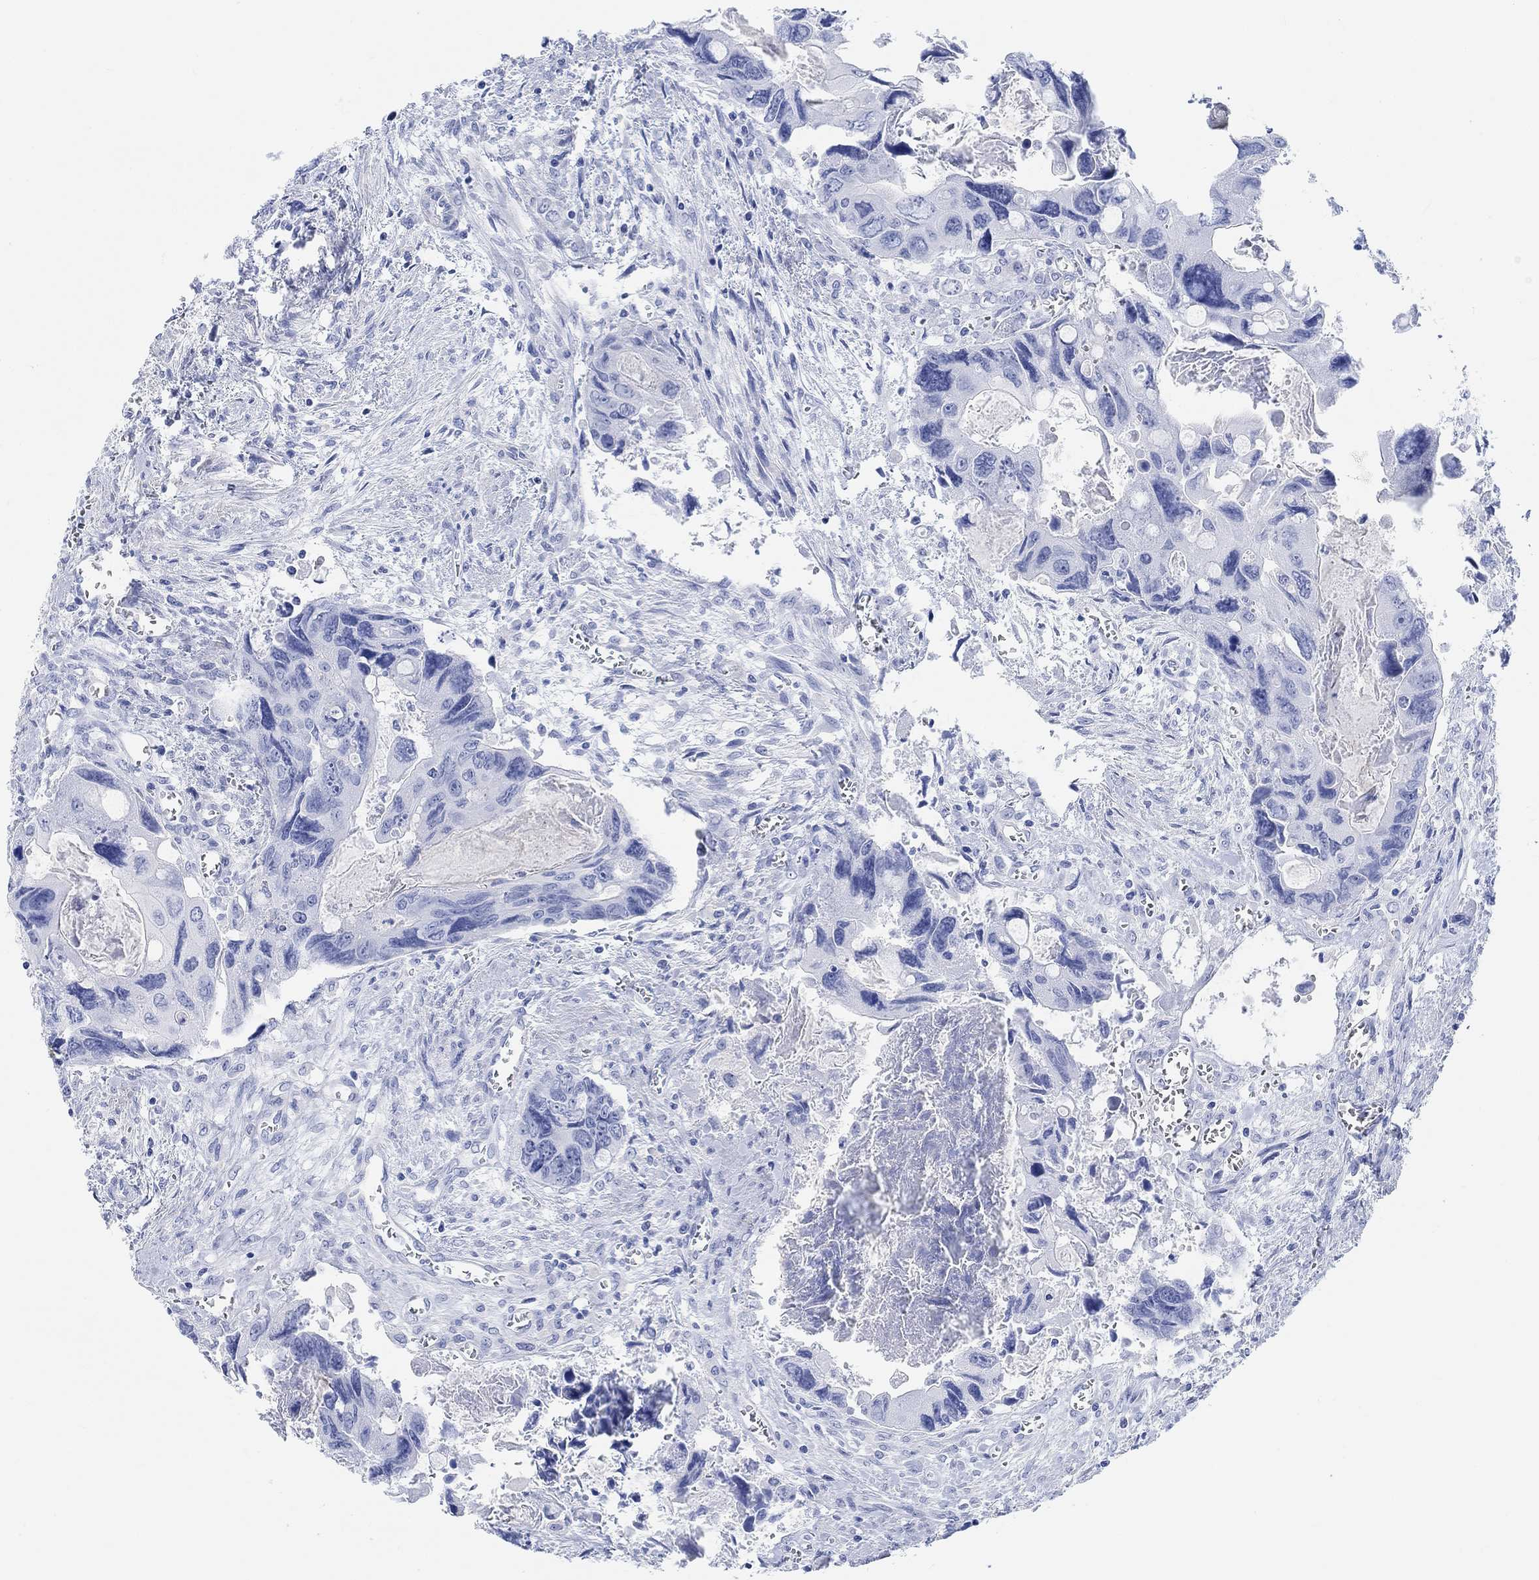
{"staining": {"intensity": "negative", "quantity": "none", "location": "none"}, "tissue": "colorectal cancer", "cell_type": "Tumor cells", "image_type": "cancer", "snomed": [{"axis": "morphology", "description": "Adenocarcinoma, NOS"}, {"axis": "topography", "description": "Rectum"}], "caption": "High power microscopy micrograph of an immunohistochemistry (IHC) histopathology image of colorectal cancer, revealing no significant staining in tumor cells.", "gene": "ANKRD33", "patient": {"sex": "male", "age": 62}}